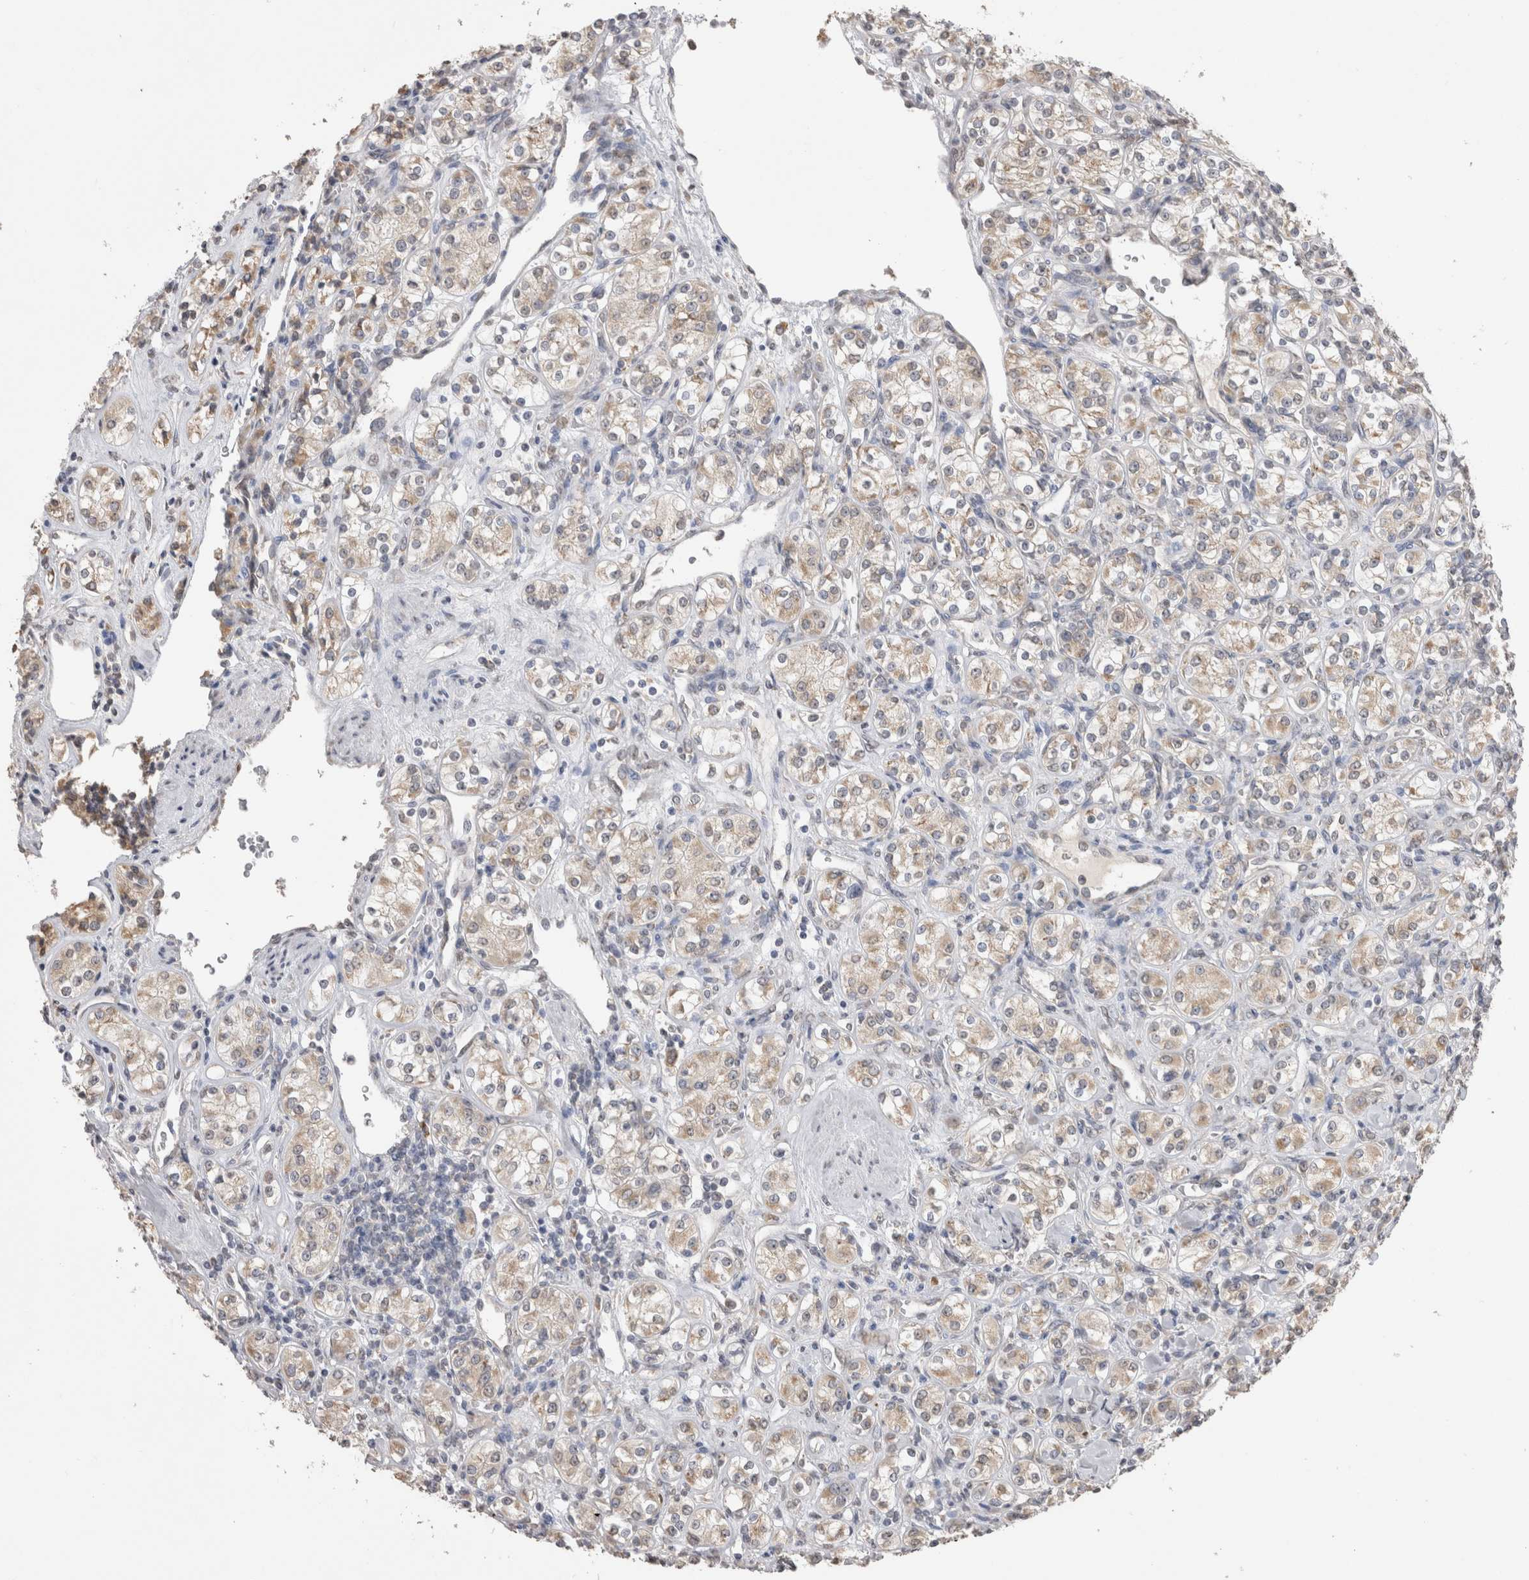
{"staining": {"intensity": "weak", "quantity": ">75%", "location": "cytoplasmic/membranous"}, "tissue": "renal cancer", "cell_type": "Tumor cells", "image_type": "cancer", "snomed": [{"axis": "morphology", "description": "Adenocarcinoma, NOS"}, {"axis": "topography", "description": "Kidney"}], "caption": "Tumor cells demonstrate low levels of weak cytoplasmic/membranous positivity in approximately >75% of cells in human renal cancer (adenocarcinoma).", "gene": "NOMO1", "patient": {"sex": "male", "age": 77}}